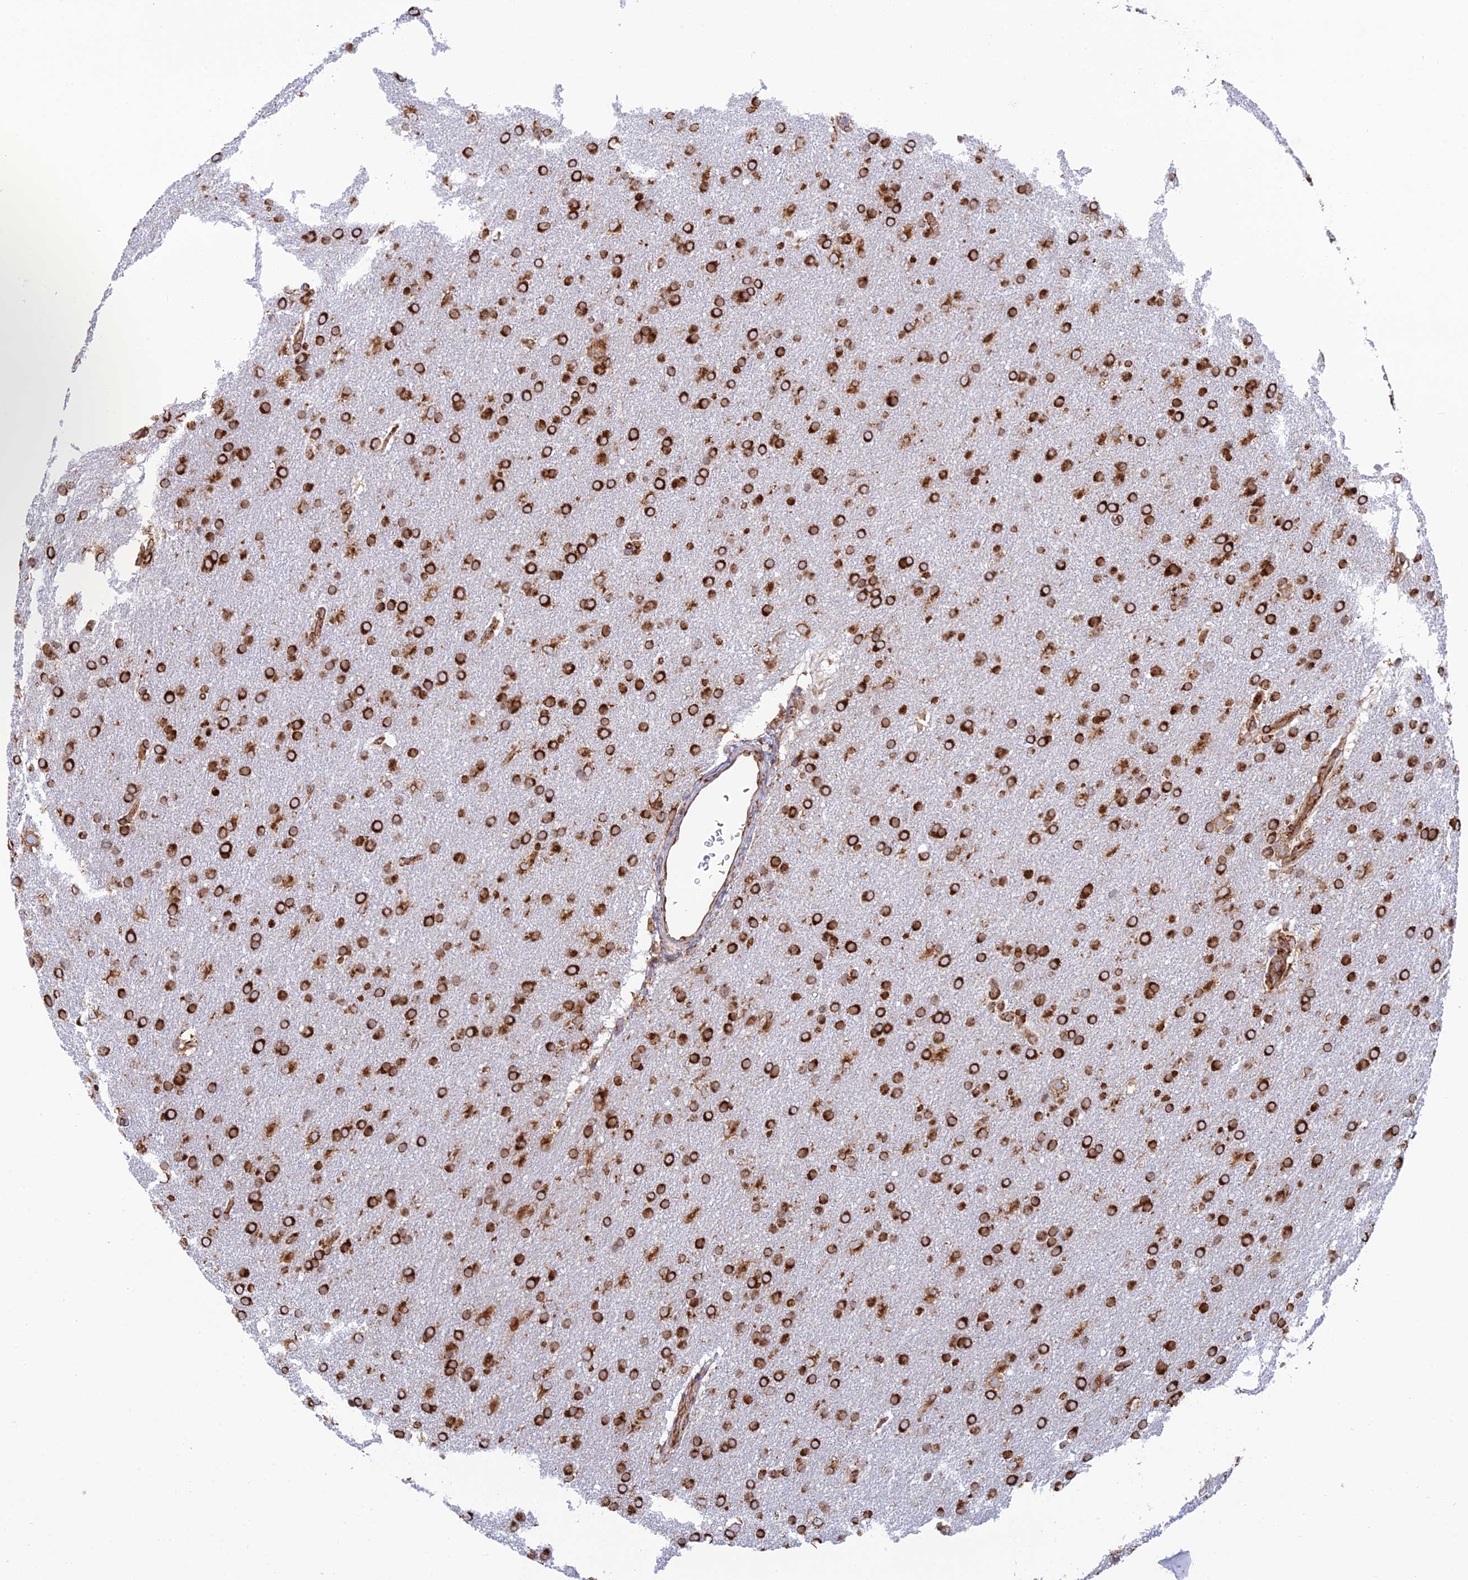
{"staining": {"intensity": "strong", "quantity": ">75%", "location": "cytoplasmic/membranous"}, "tissue": "glioma", "cell_type": "Tumor cells", "image_type": "cancer", "snomed": [{"axis": "morphology", "description": "Glioma, malignant, Low grade"}, {"axis": "topography", "description": "Brain"}], "caption": "Protein positivity by IHC exhibits strong cytoplasmic/membranous expression in approximately >75% of tumor cells in glioma.", "gene": "CCDC69", "patient": {"sex": "female", "age": 32}}